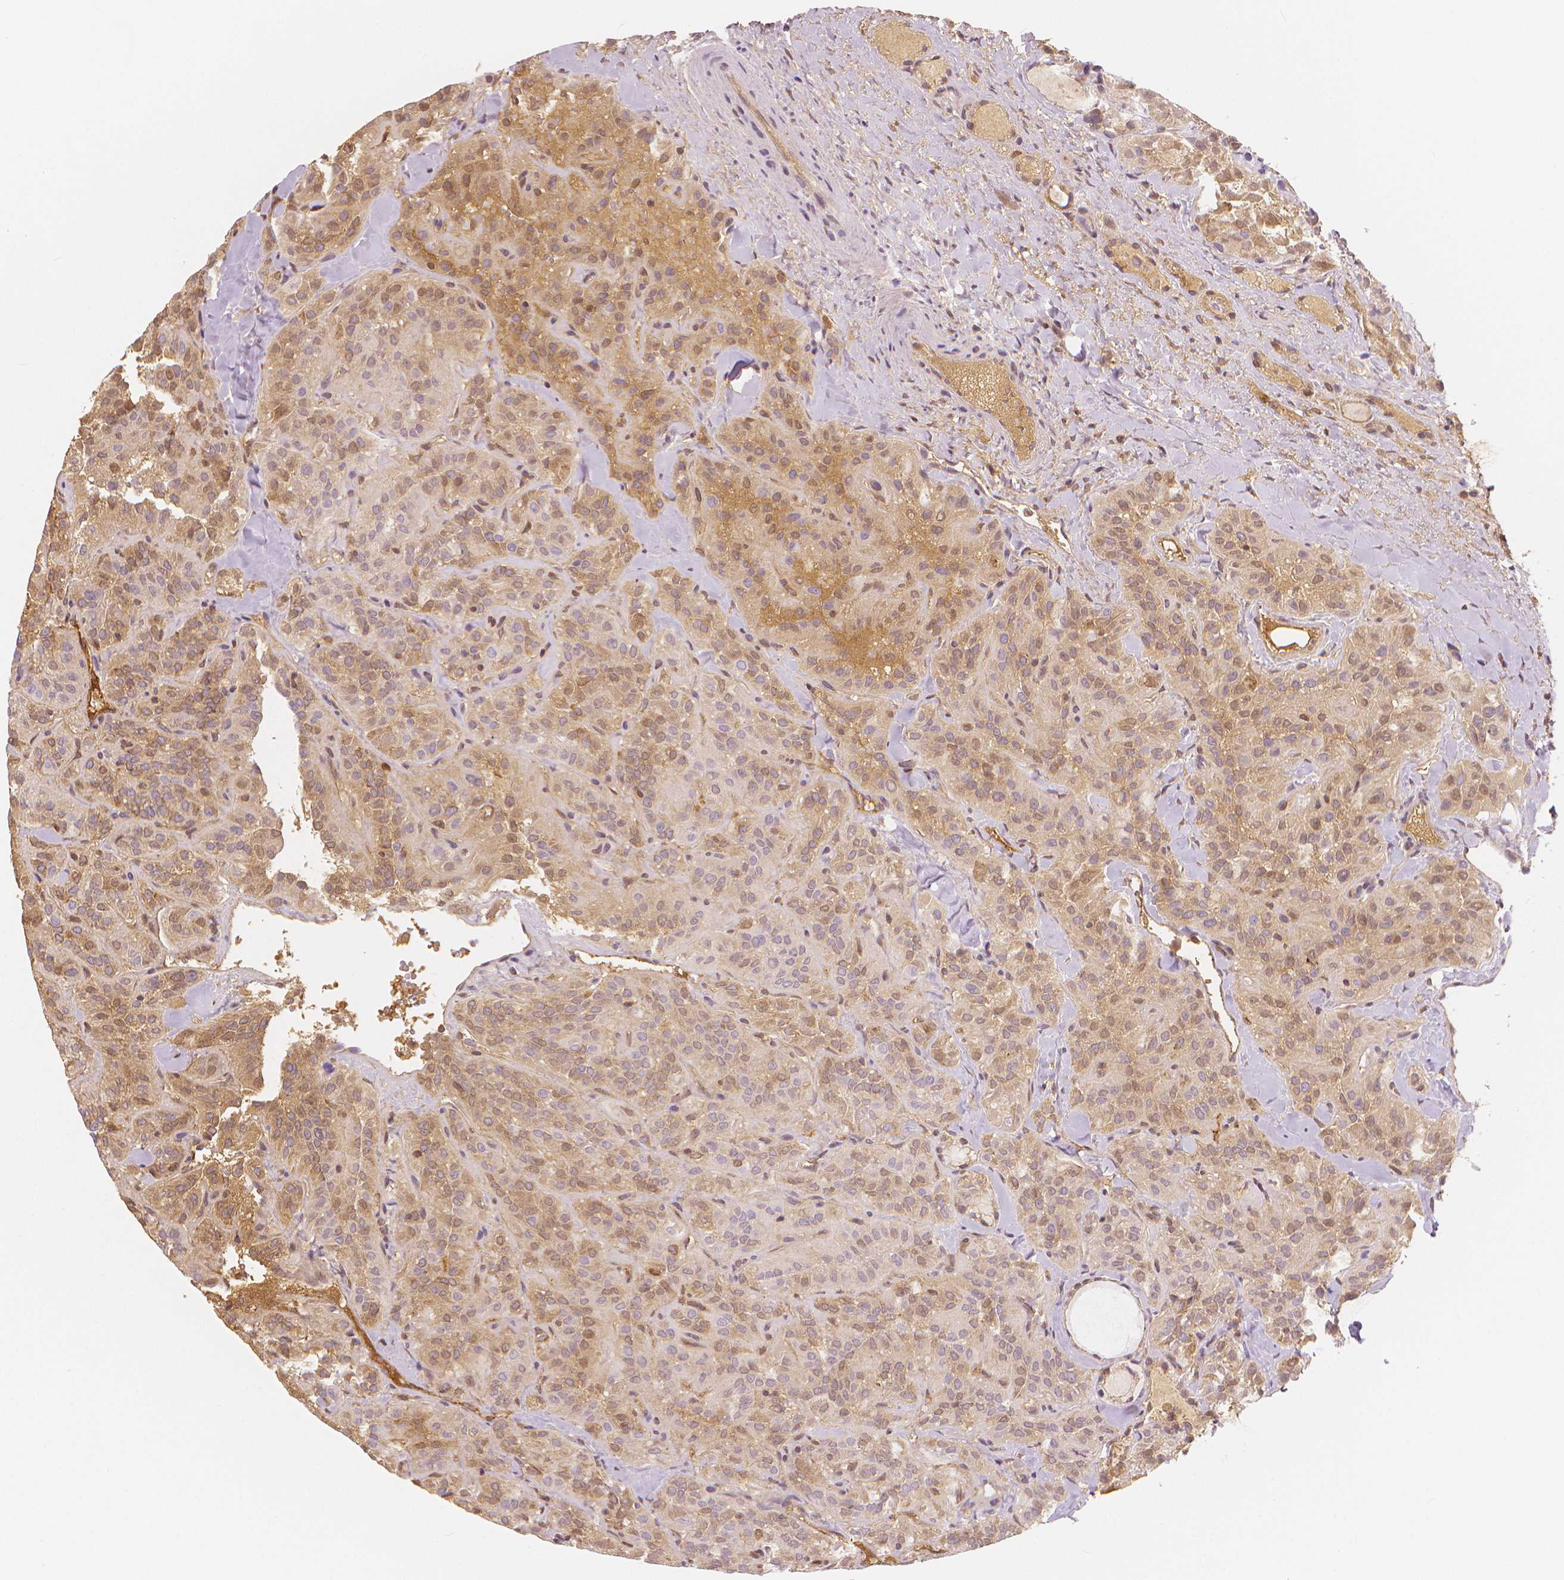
{"staining": {"intensity": "weak", "quantity": ">75%", "location": "cytoplasmic/membranous,nuclear"}, "tissue": "thyroid cancer", "cell_type": "Tumor cells", "image_type": "cancer", "snomed": [{"axis": "morphology", "description": "Papillary adenocarcinoma, NOS"}, {"axis": "topography", "description": "Thyroid gland"}], "caption": "An IHC photomicrograph of neoplastic tissue is shown. Protein staining in brown labels weak cytoplasmic/membranous and nuclear positivity in papillary adenocarcinoma (thyroid) within tumor cells. (brown staining indicates protein expression, while blue staining denotes nuclei).", "gene": "APOA4", "patient": {"sex": "female", "age": 45}}